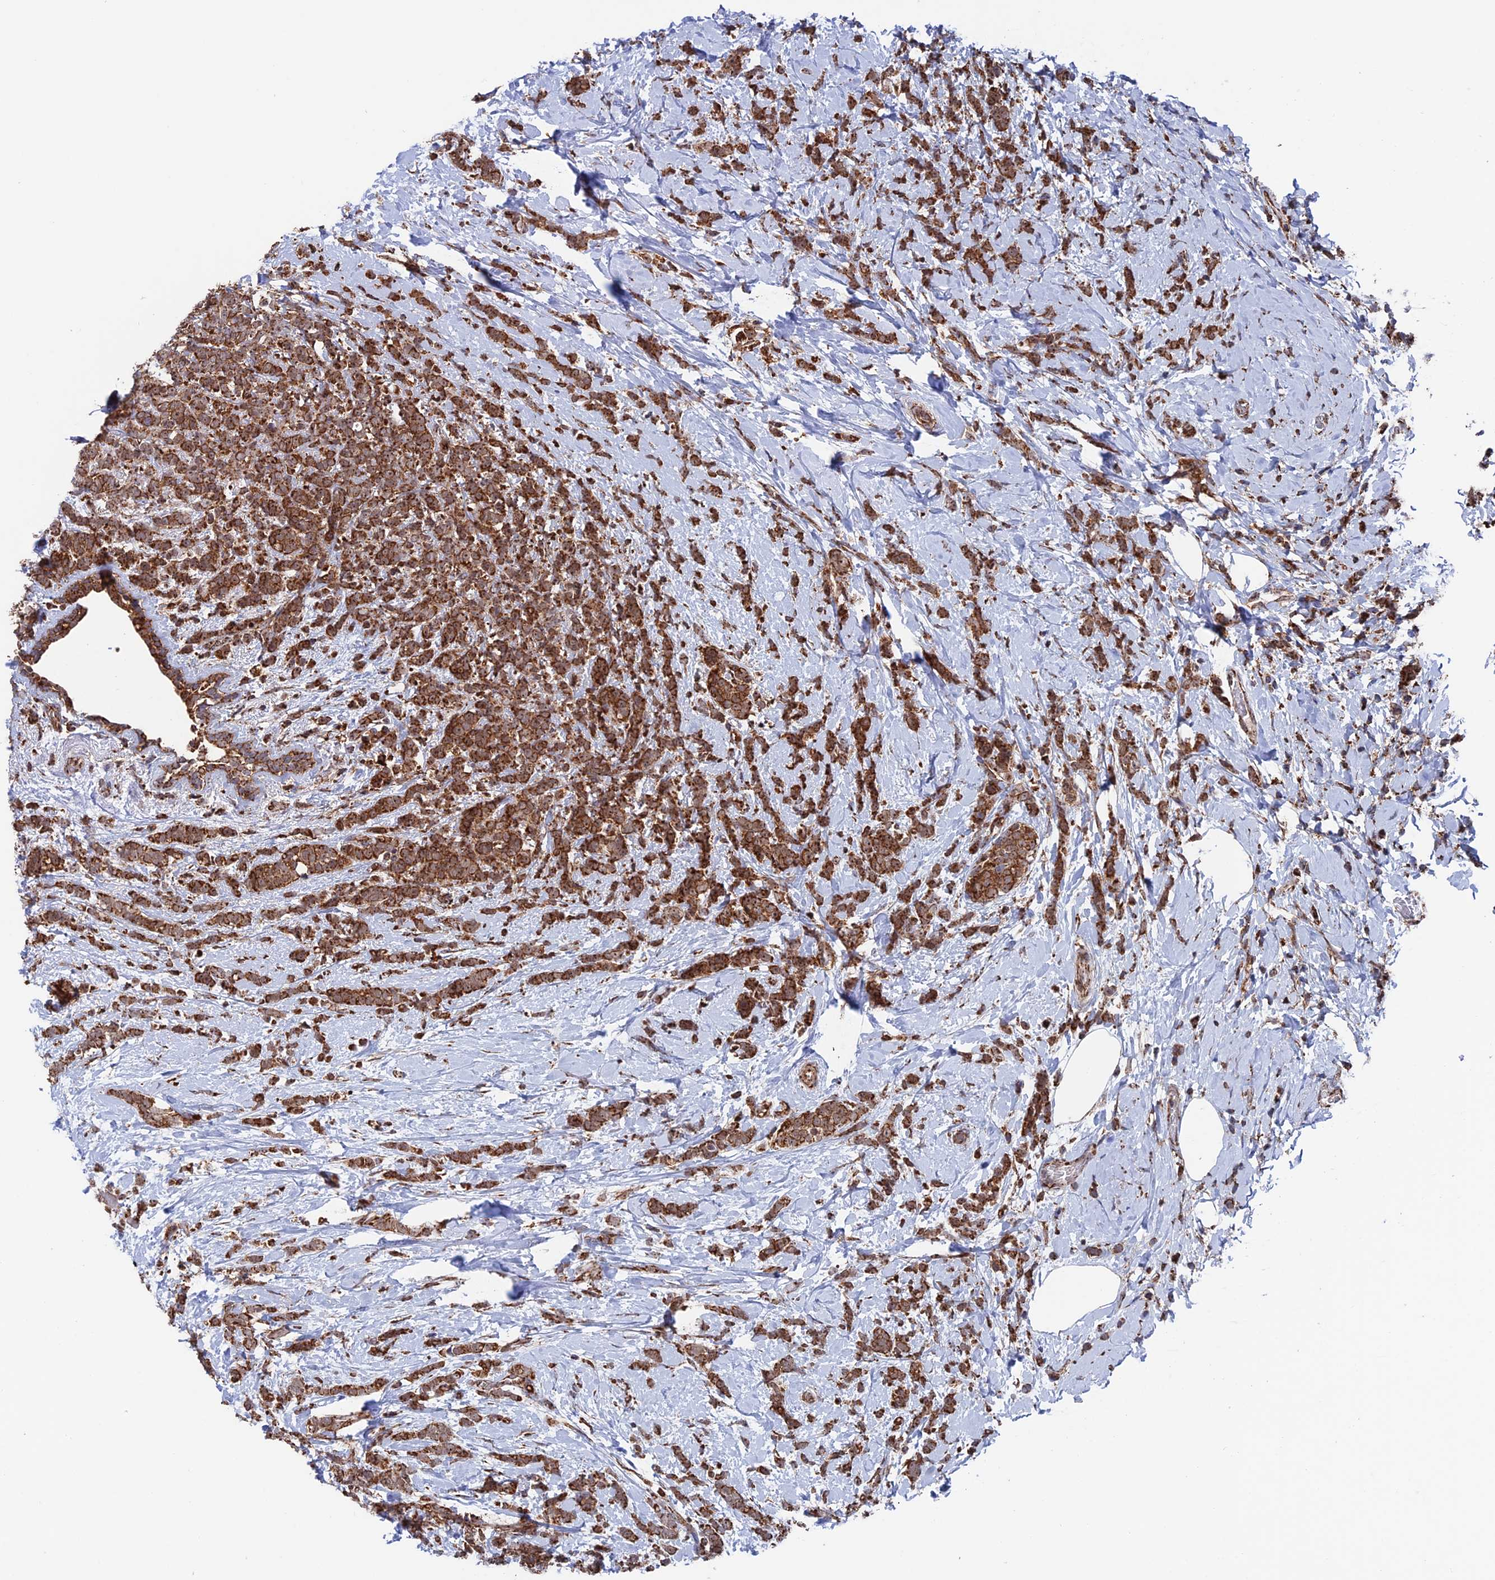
{"staining": {"intensity": "strong", "quantity": ">75%", "location": "cytoplasmic/membranous"}, "tissue": "breast cancer", "cell_type": "Tumor cells", "image_type": "cancer", "snomed": [{"axis": "morphology", "description": "Lobular carcinoma"}, {"axis": "topography", "description": "Breast"}], "caption": "A brown stain labels strong cytoplasmic/membranous expression of a protein in human breast cancer tumor cells. The protein is stained brown, and the nuclei are stained in blue (DAB (3,3'-diaminobenzidine) IHC with brightfield microscopy, high magnification).", "gene": "DTYMK", "patient": {"sex": "female", "age": 58}}